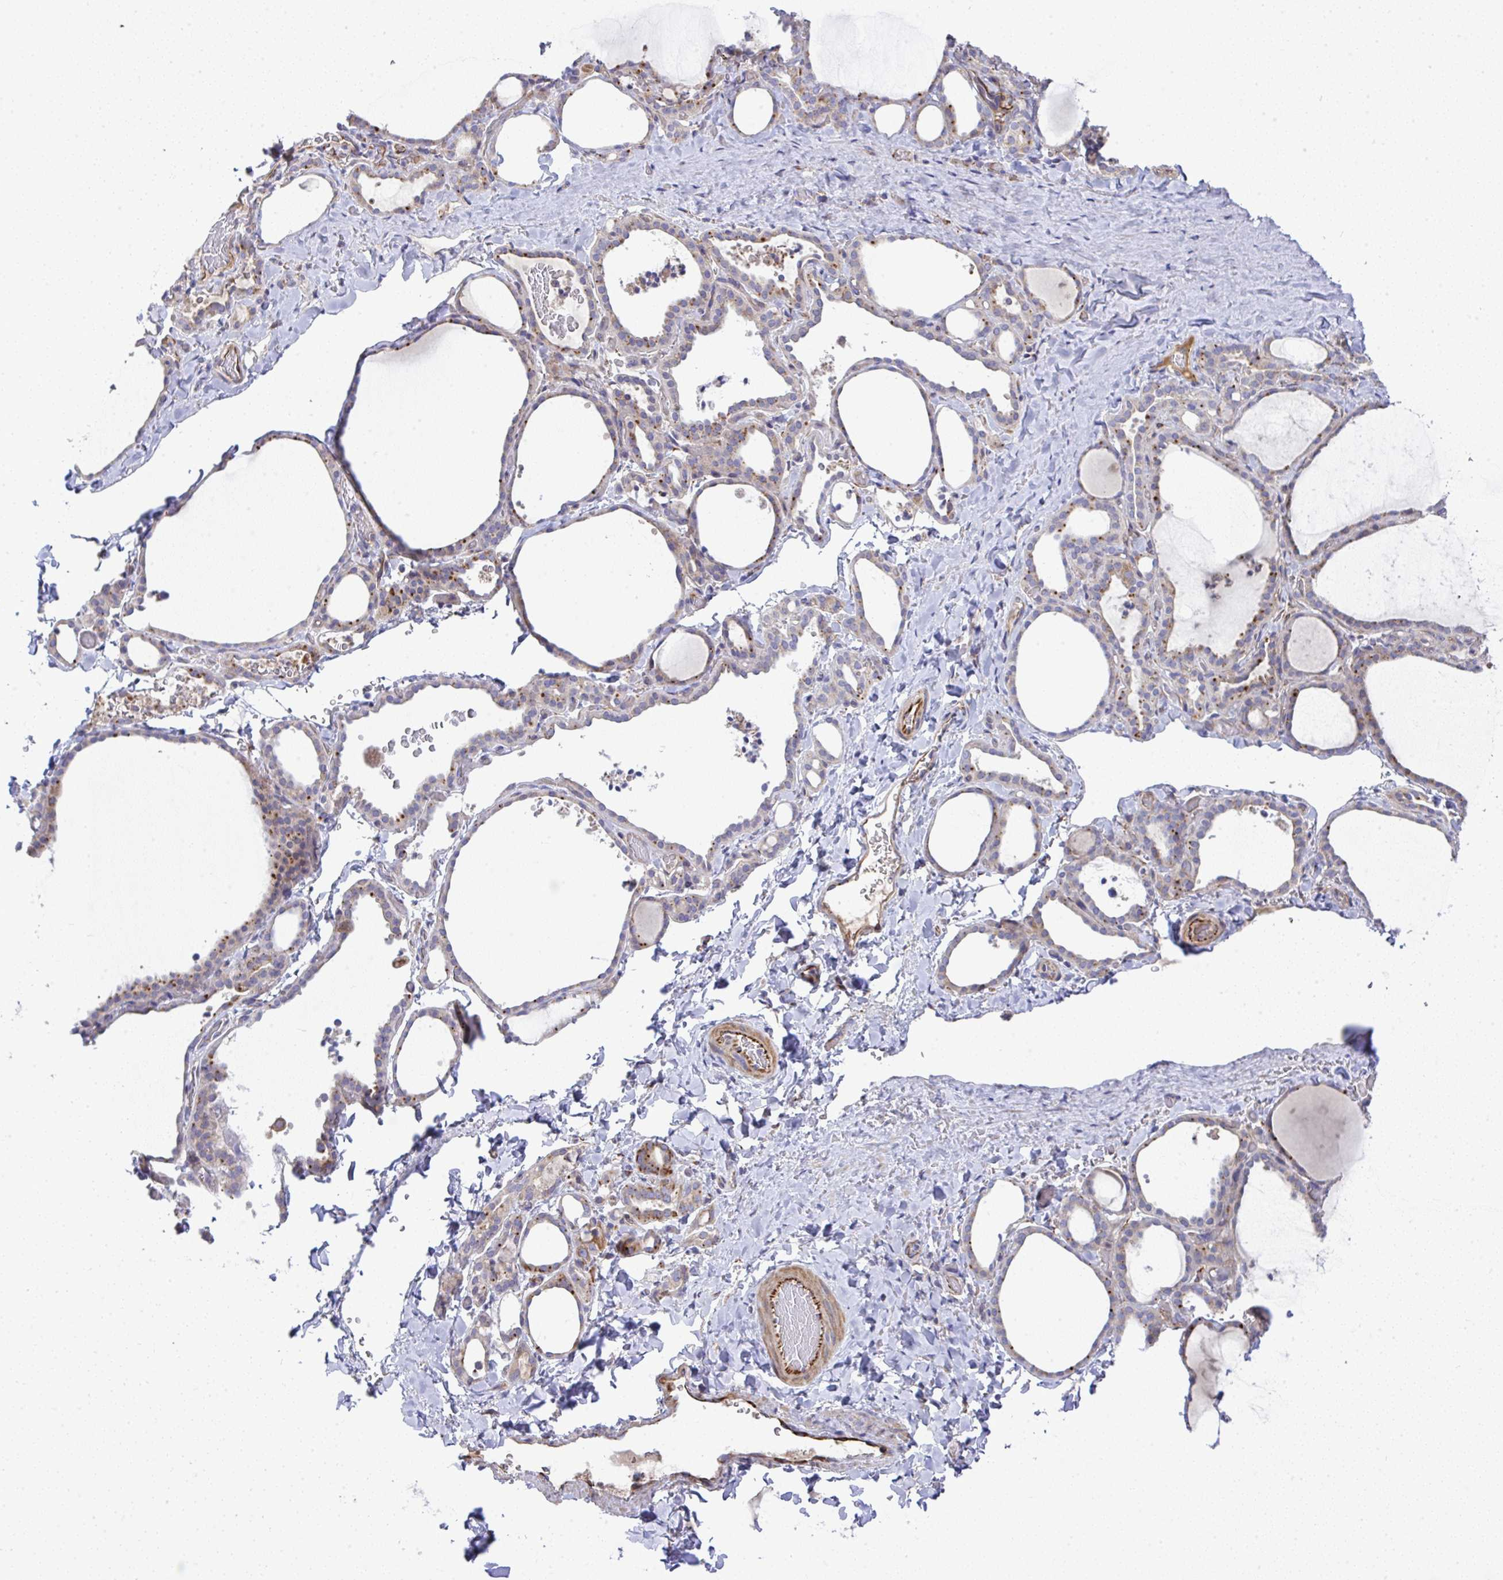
{"staining": {"intensity": "weak", "quantity": "<25%", "location": "cytoplasmic/membranous"}, "tissue": "thyroid gland", "cell_type": "Glandular cells", "image_type": "normal", "snomed": [{"axis": "morphology", "description": "Normal tissue, NOS"}, {"axis": "topography", "description": "Thyroid gland"}], "caption": "Benign thyroid gland was stained to show a protein in brown. There is no significant positivity in glandular cells. (Brightfield microscopy of DAB immunohistochemistry (IHC) at high magnification).", "gene": "GRID2", "patient": {"sex": "female", "age": 22}}